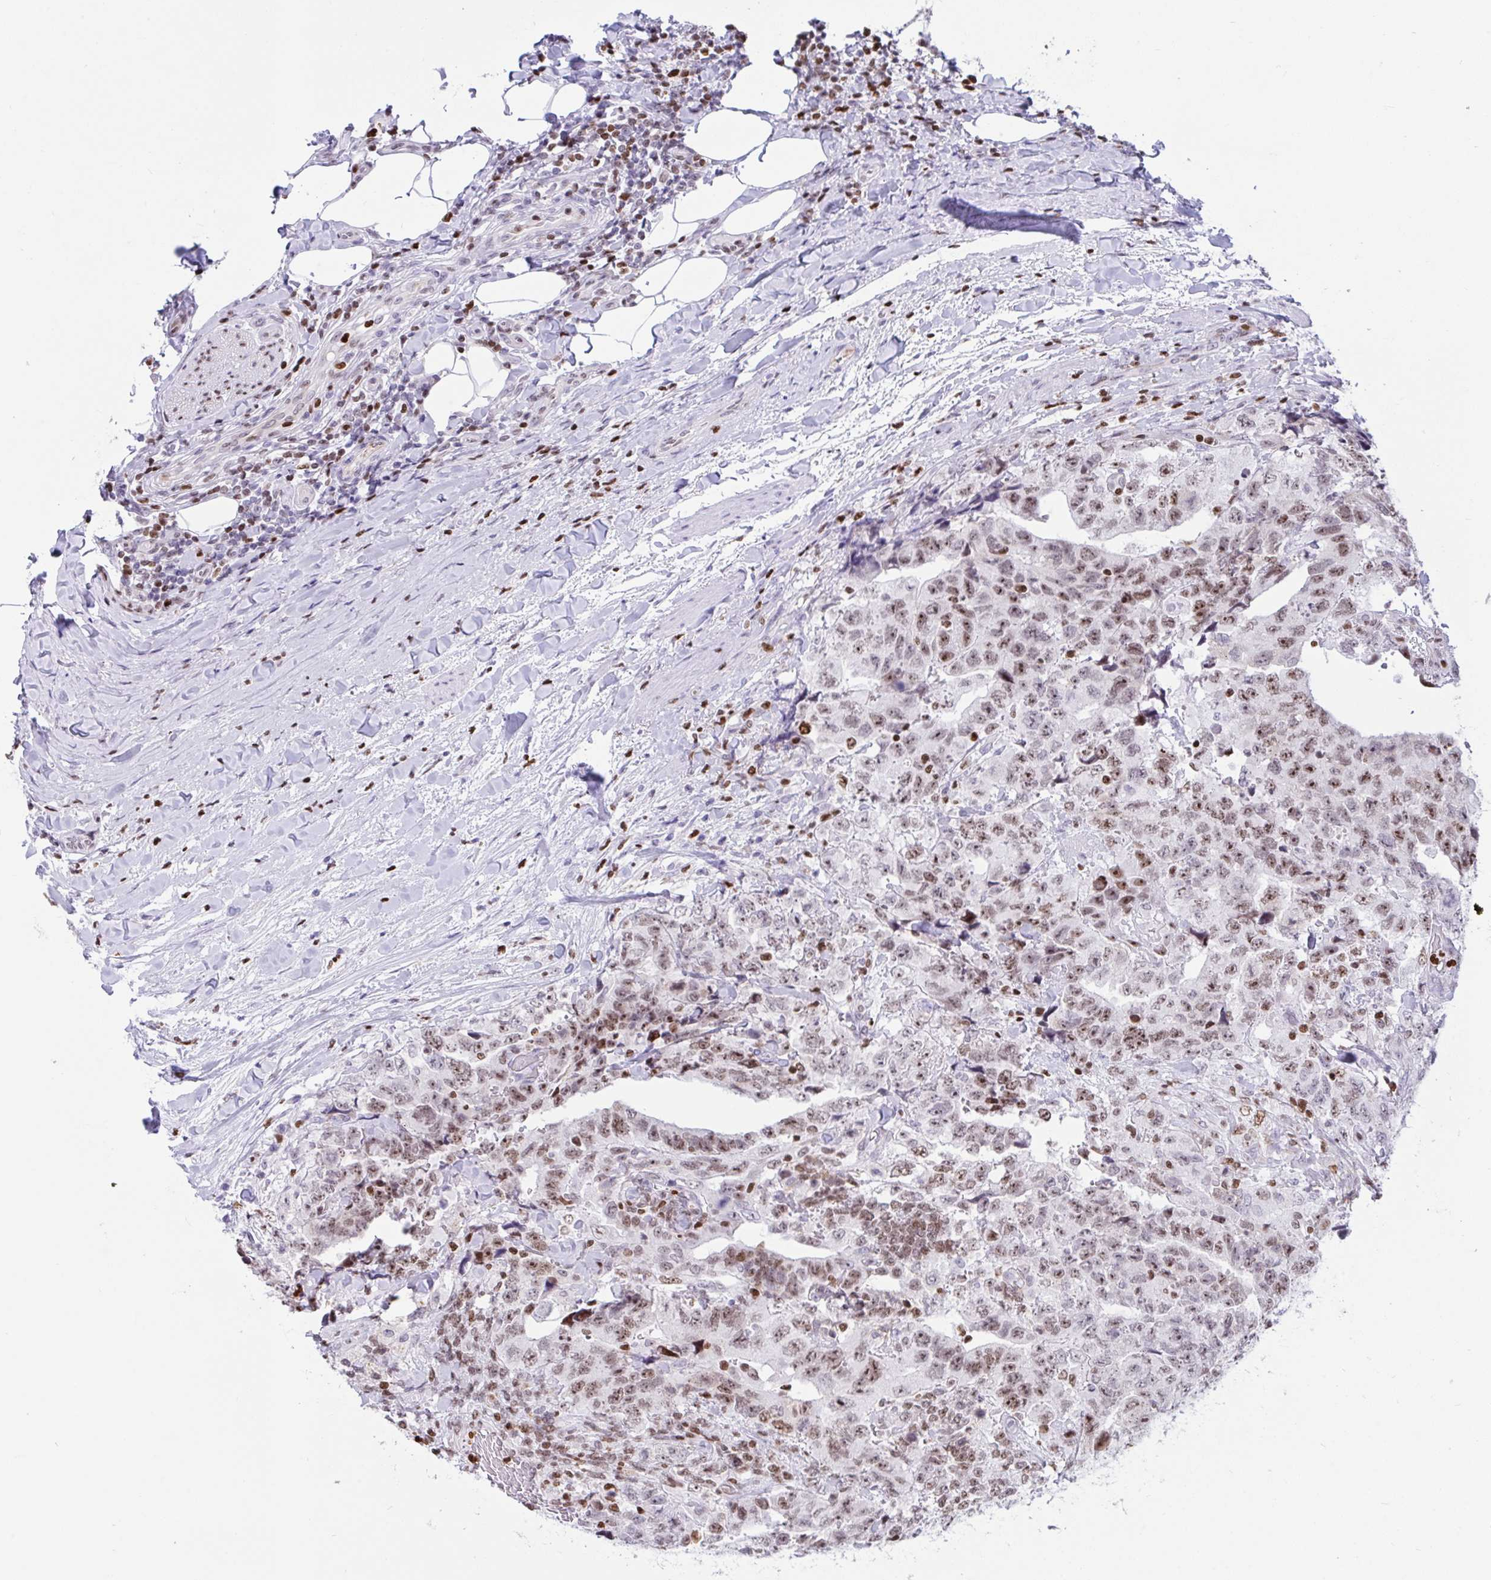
{"staining": {"intensity": "weak", "quantity": ">75%", "location": "nuclear"}, "tissue": "testis cancer", "cell_type": "Tumor cells", "image_type": "cancer", "snomed": [{"axis": "morphology", "description": "Carcinoma, Embryonal, NOS"}, {"axis": "topography", "description": "Testis"}], "caption": "IHC histopathology image of neoplastic tissue: human testis cancer stained using immunohistochemistry demonstrates low levels of weak protein expression localized specifically in the nuclear of tumor cells, appearing as a nuclear brown color.", "gene": "HMGB2", "patient": {"sex": "male", "age": 24}}